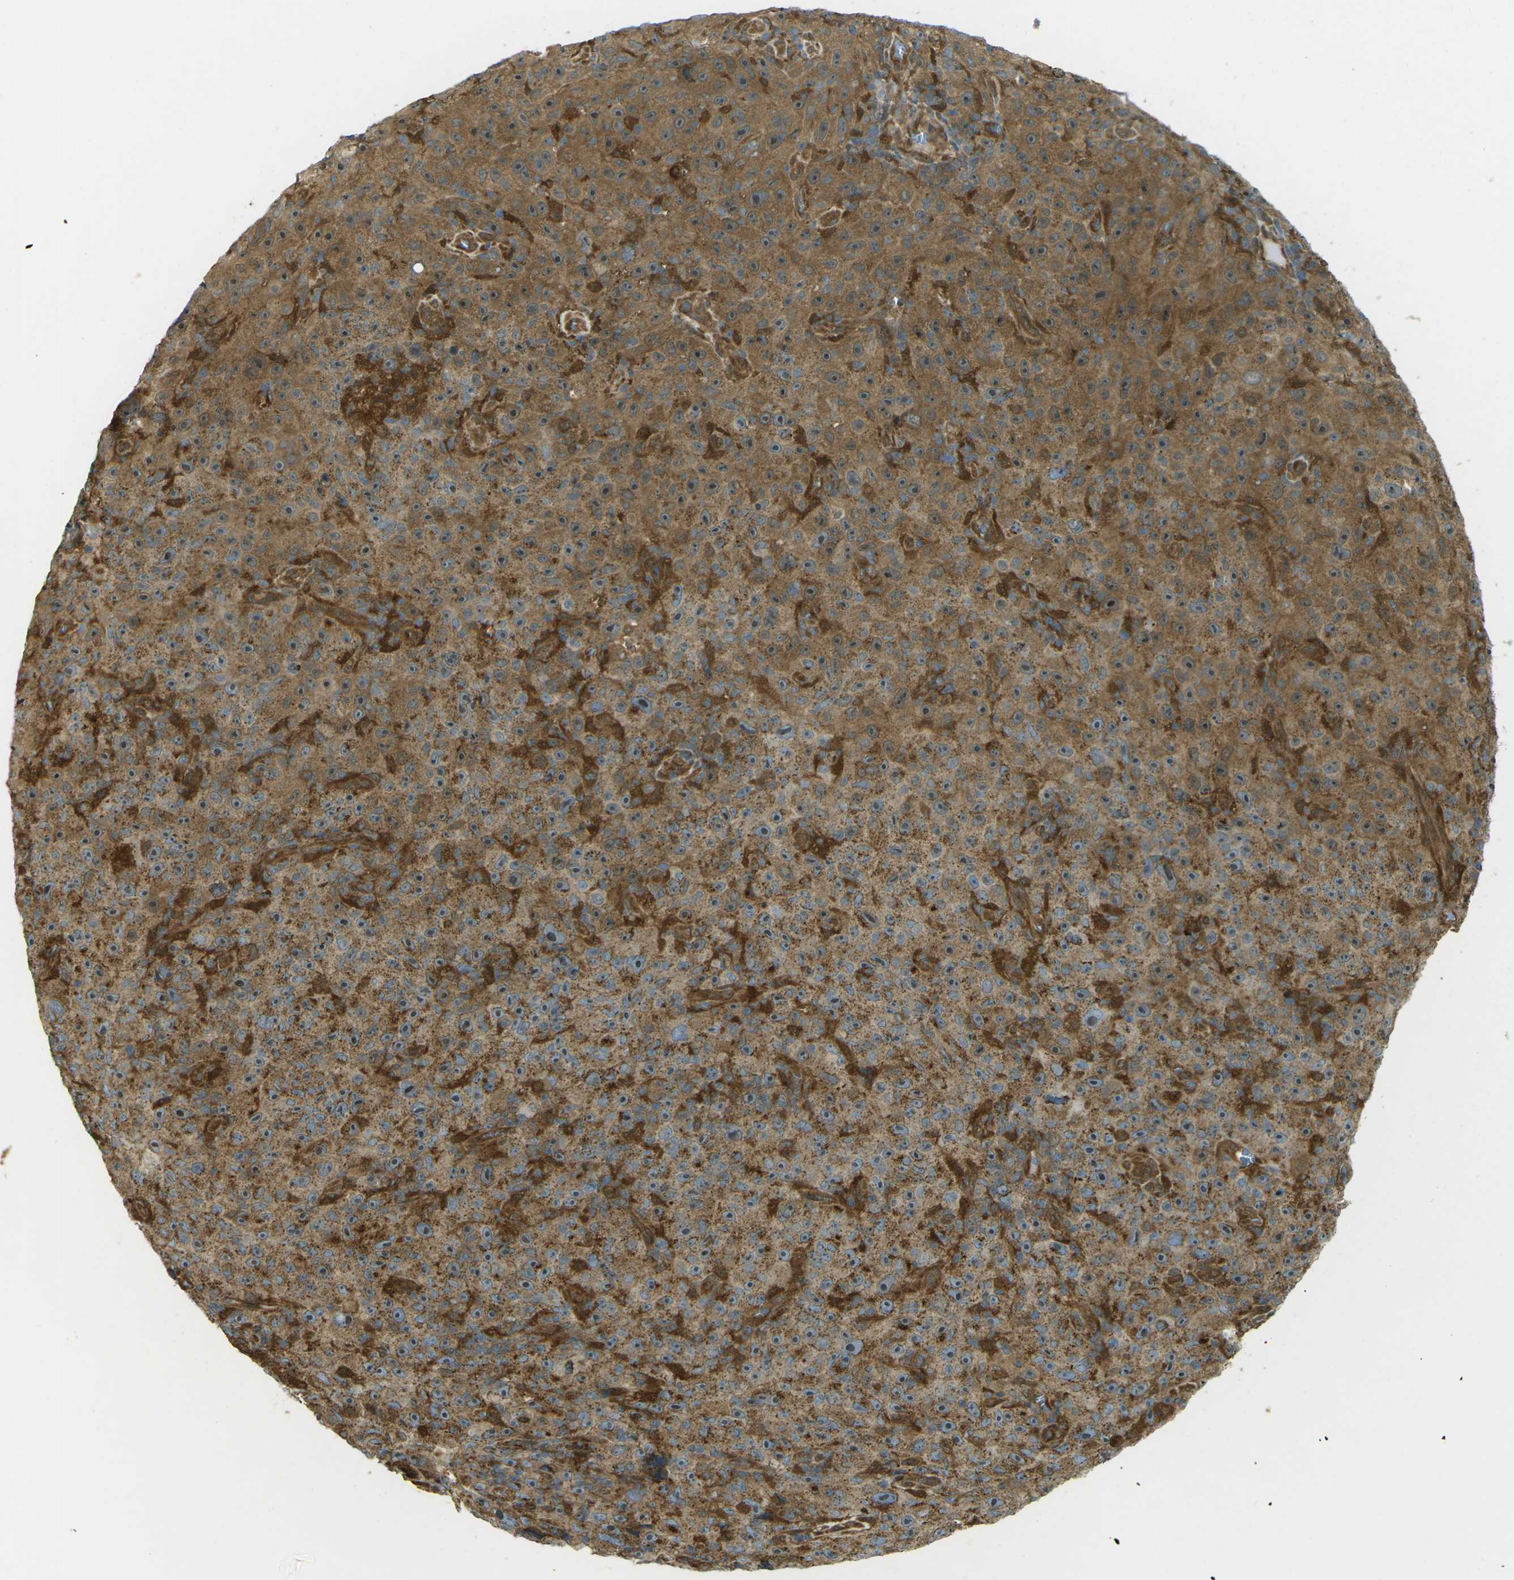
{"staining": {"intensity": "moderate", "quantity": ">75%", "location": "cytoplasmic/membranous"}, "tissue": "melanoma", "cell_type": "Tumor cells", "image_type": "cancer", "snomed": [{"axis": "morphology", "description": "Malignant melanoma, NOS"}, {"axis": "topography", "description": "Skin"}], "caption": "A medium amount of moderate cytoplasmic/membranous positivity is appreciated in about >75% of tumor cells in melanoma tissue.", "gene": "CHMP3", "patient": {"sex": "female", "age": 82}}